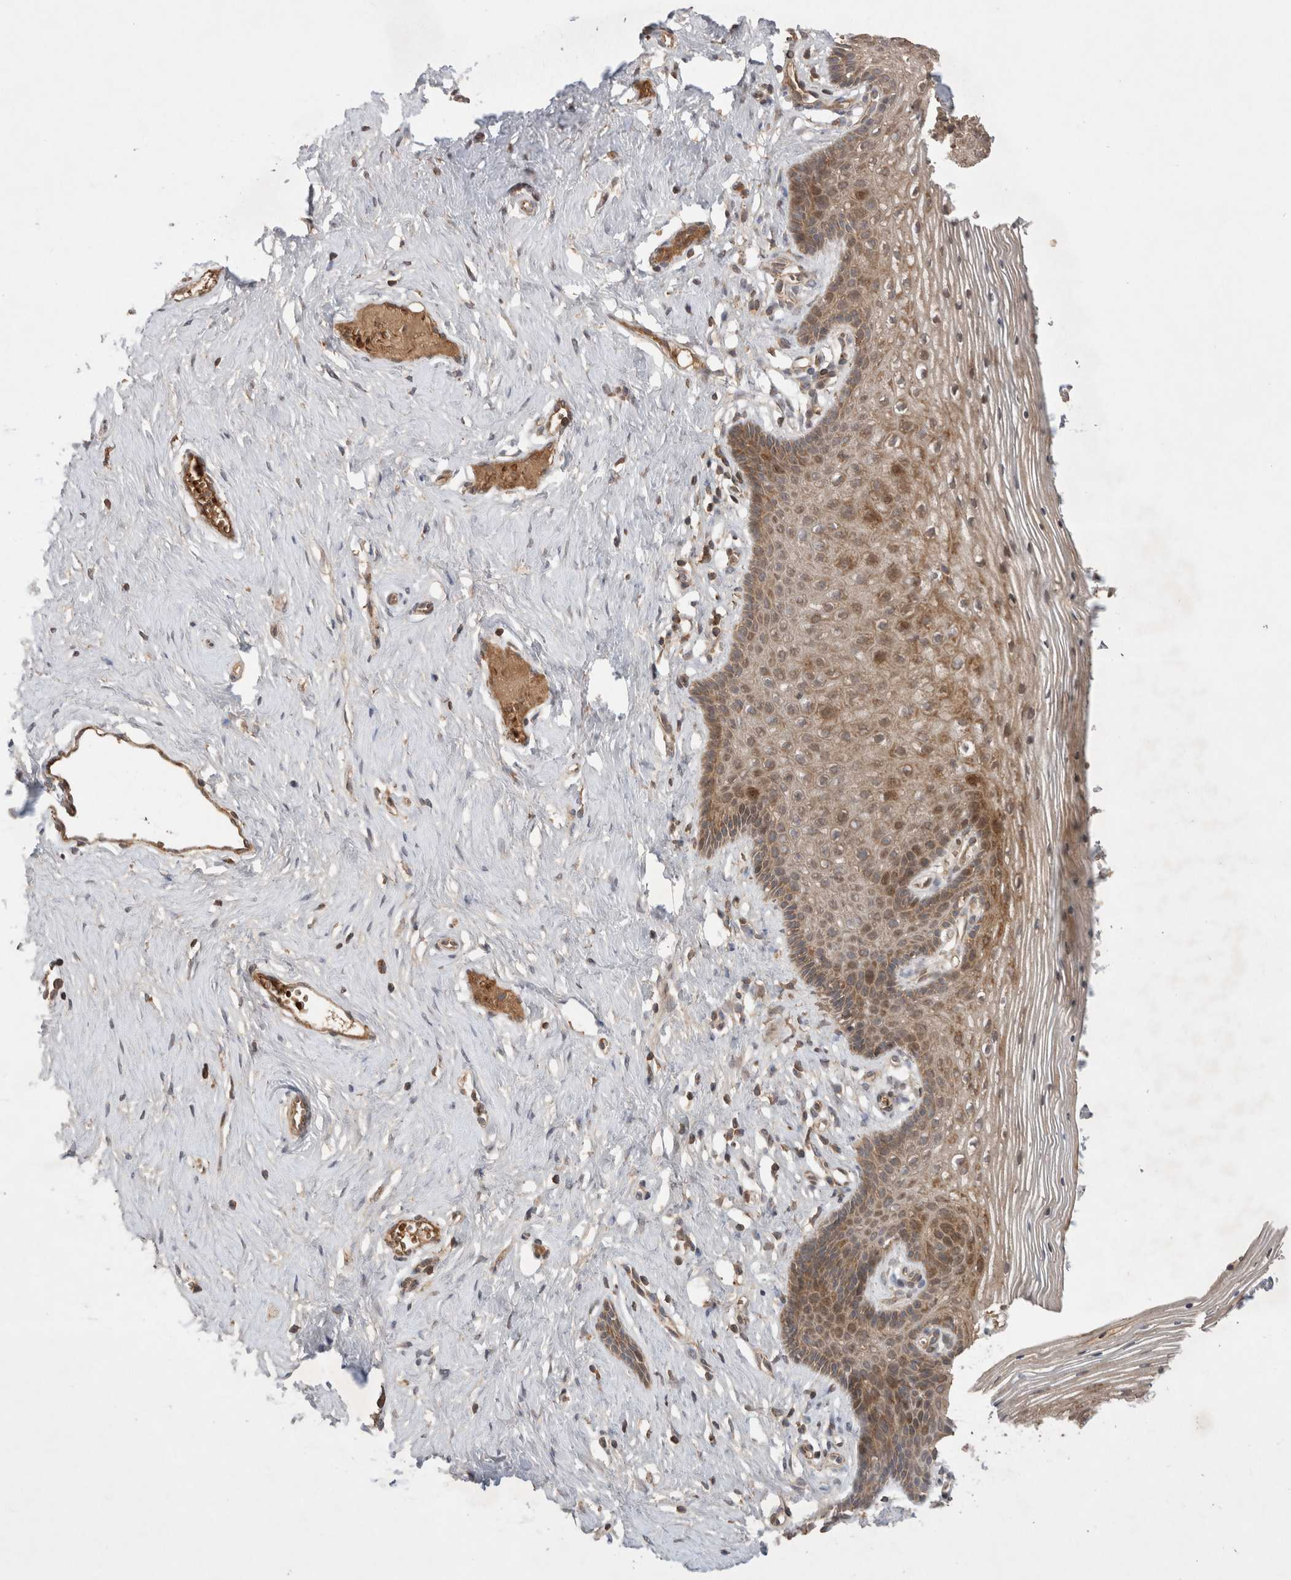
{"staining": {"intensity": "moderate", "quantity": ">75%", "location": "cytoplasmic/membranous"}, "tissue": "vagina", "cell_type": "Squamous epithelial cells", "image_type": "normal", "snomed": [{"axis": "morphology", "description": "Normal tissue, NOS"}, {"axis": "topography", "description": "Vagina"}], "caption": "Immunohistochemistry image of unremarkable vagina: vagina stained using IHC demonstrates medium levels of moderate protein expression localized specifically in the cytoplasmic/membranous of squamous epithelial cells, appearing as a cytoplasmic/membranous brown color.", "gene": "FAM221A", "patient": {"sex": "female", "age": 32}}